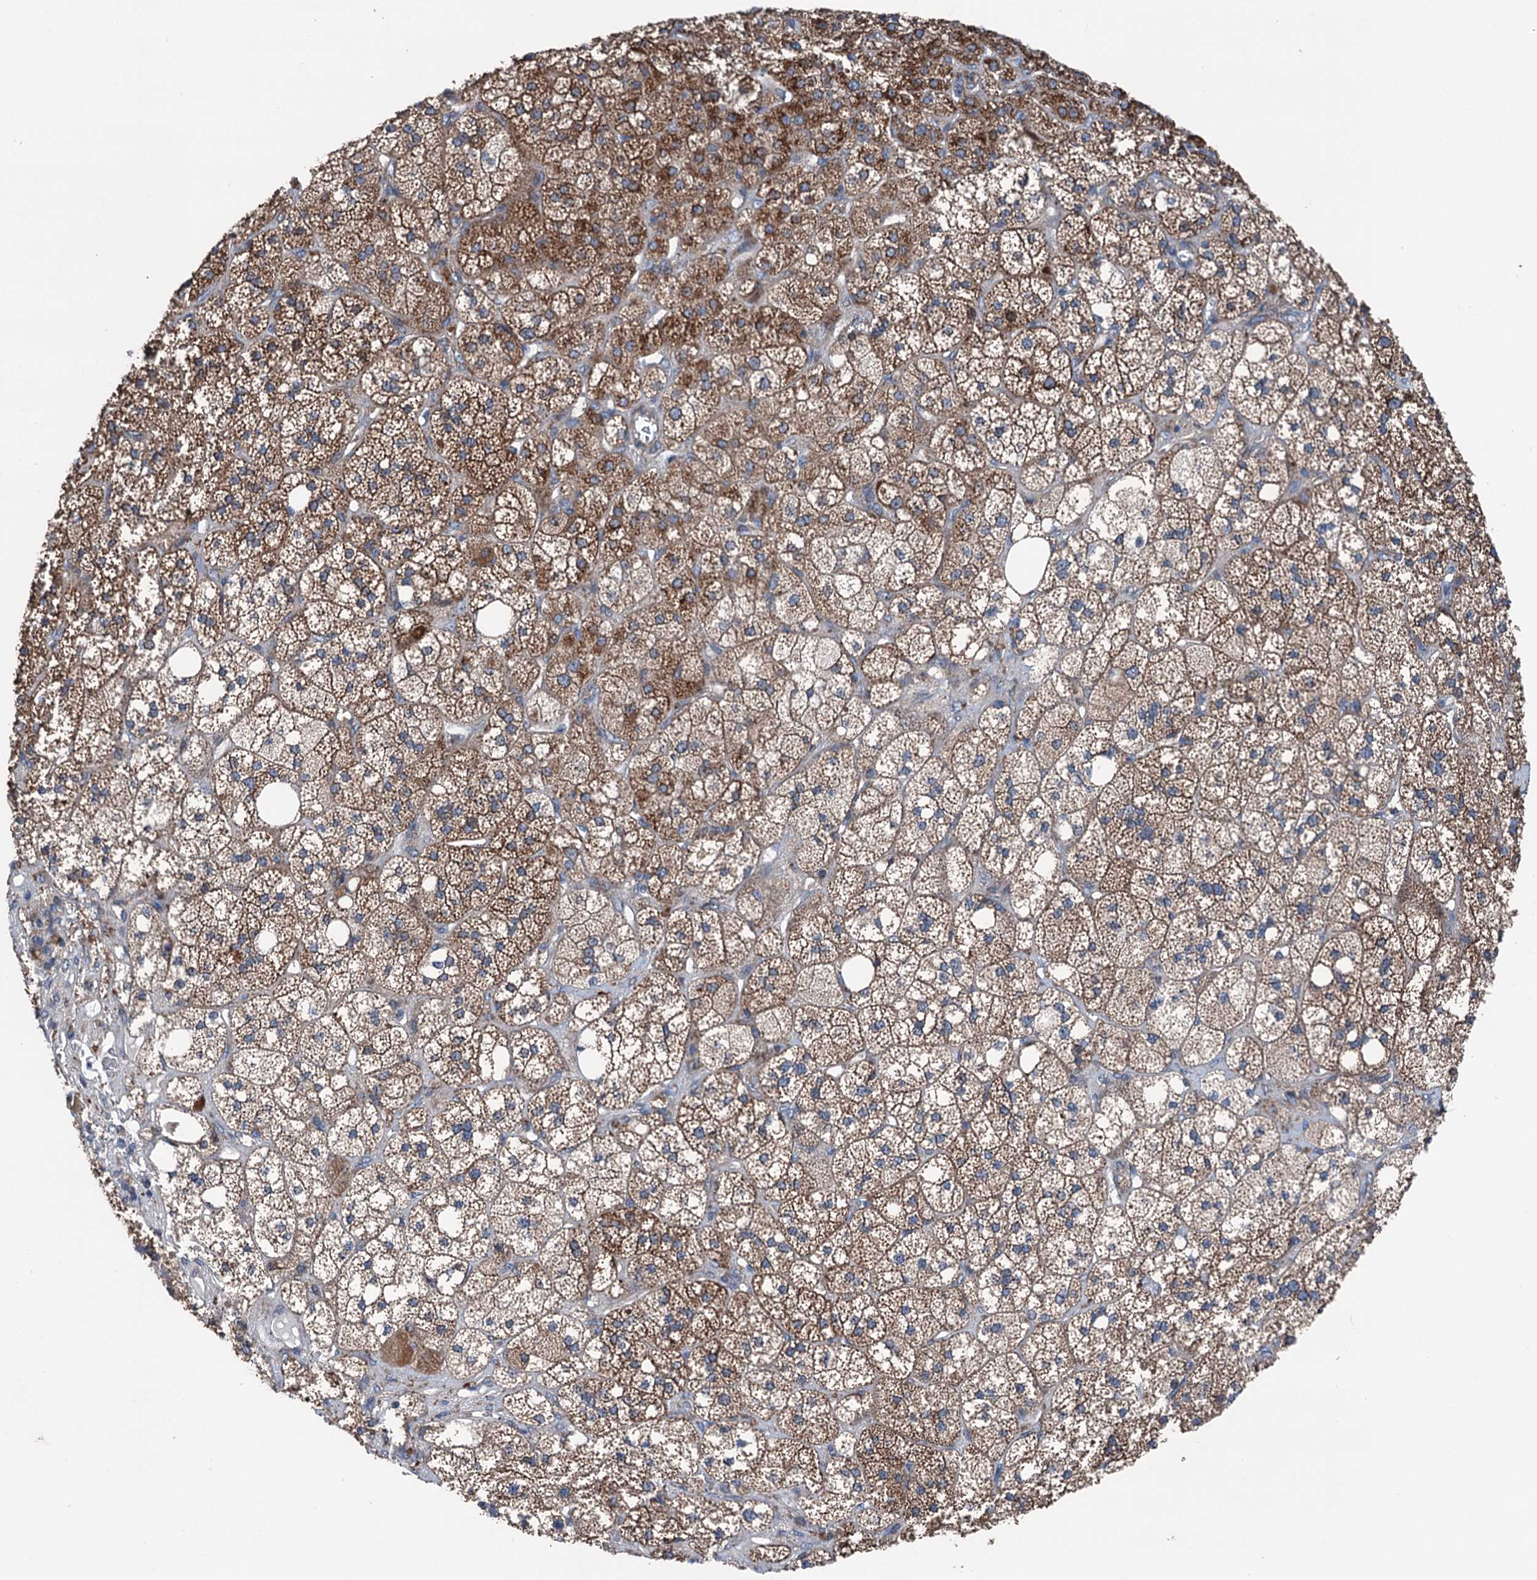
{"staining": {"intensity": "strong", "quantity": "25%-75%", "location": "cytoplasmic/membranous"}, "tissue": "adrenal gland", "cell_type": "Glandular cells", "image_type": "normal", "snomed": [{"axis": "morphology", "description": "Normal tissue, NOS"}, {"axis": "topography", "description": "Adrenal gland"}], "caption": "Immunohistochemical staining of benign human adrenal gland reveals 25%-75% levels of strong cytoplasmic/membranous protein staining in about 25%-75% of glandular cells.", "gene": "RUFY1", "patient": {"sex": "male", "age": 61}}